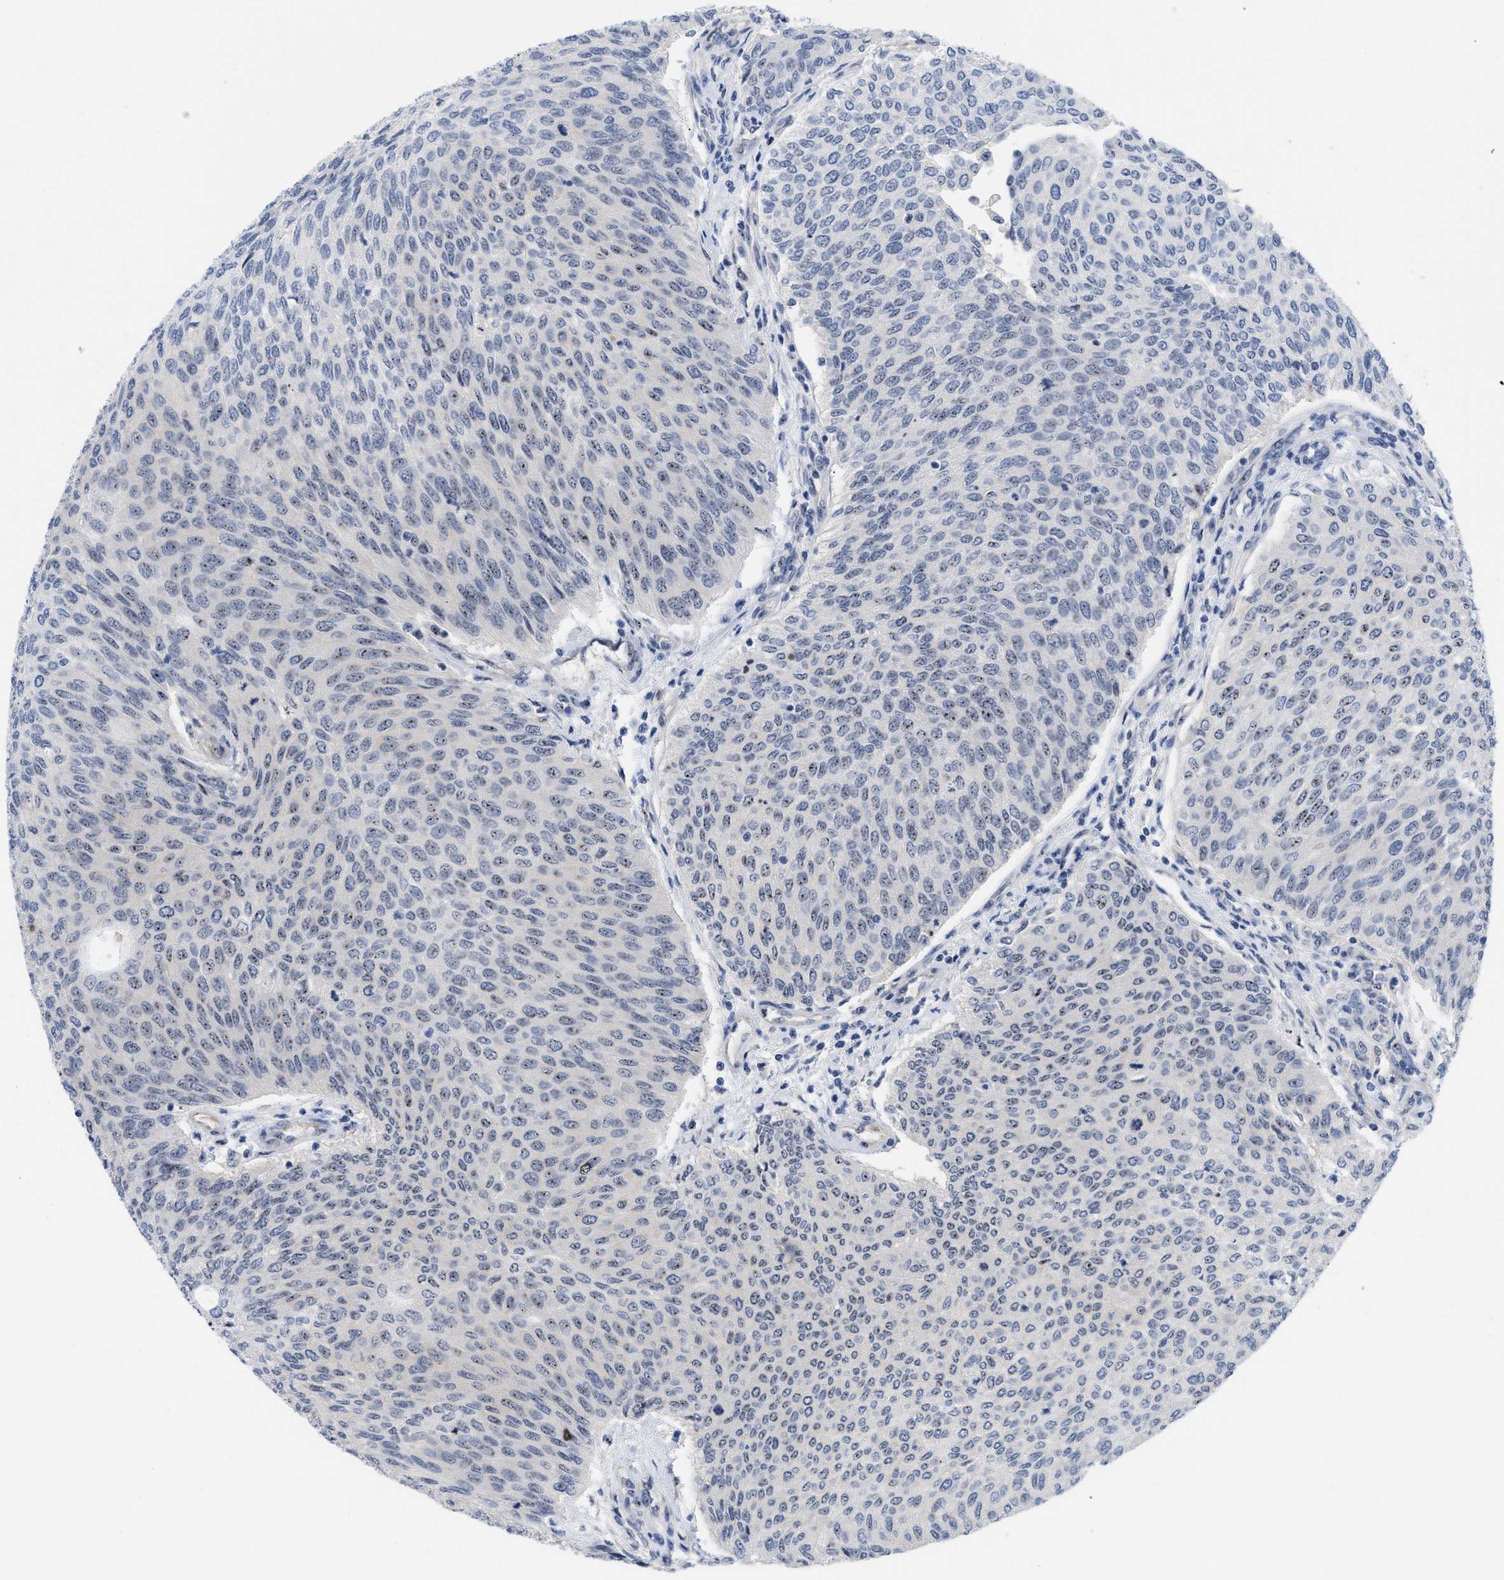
{"staining": {"intensity": "weak", "quantity": "<25%", "location": "nuclear"}, "tissue": "urothelial cancer", "cell_type": "Tumor cells", "image_type": "cancer", "snomed": [{"axis": "morphology", "description": "Urothelial carcinoma, Low grade"}, {"axis": "topography", "description": "Urinary bladder"}], "caption": "The photomicrograph exhibits no staining of tumor cells in low-grade urothelial carcinoma. (DAB immunohistochemistry (IHC) visualized using brightfield microscopy, high magnification).", "gene": "NOP58", "patient": {"sex": "female", "age": 79}}